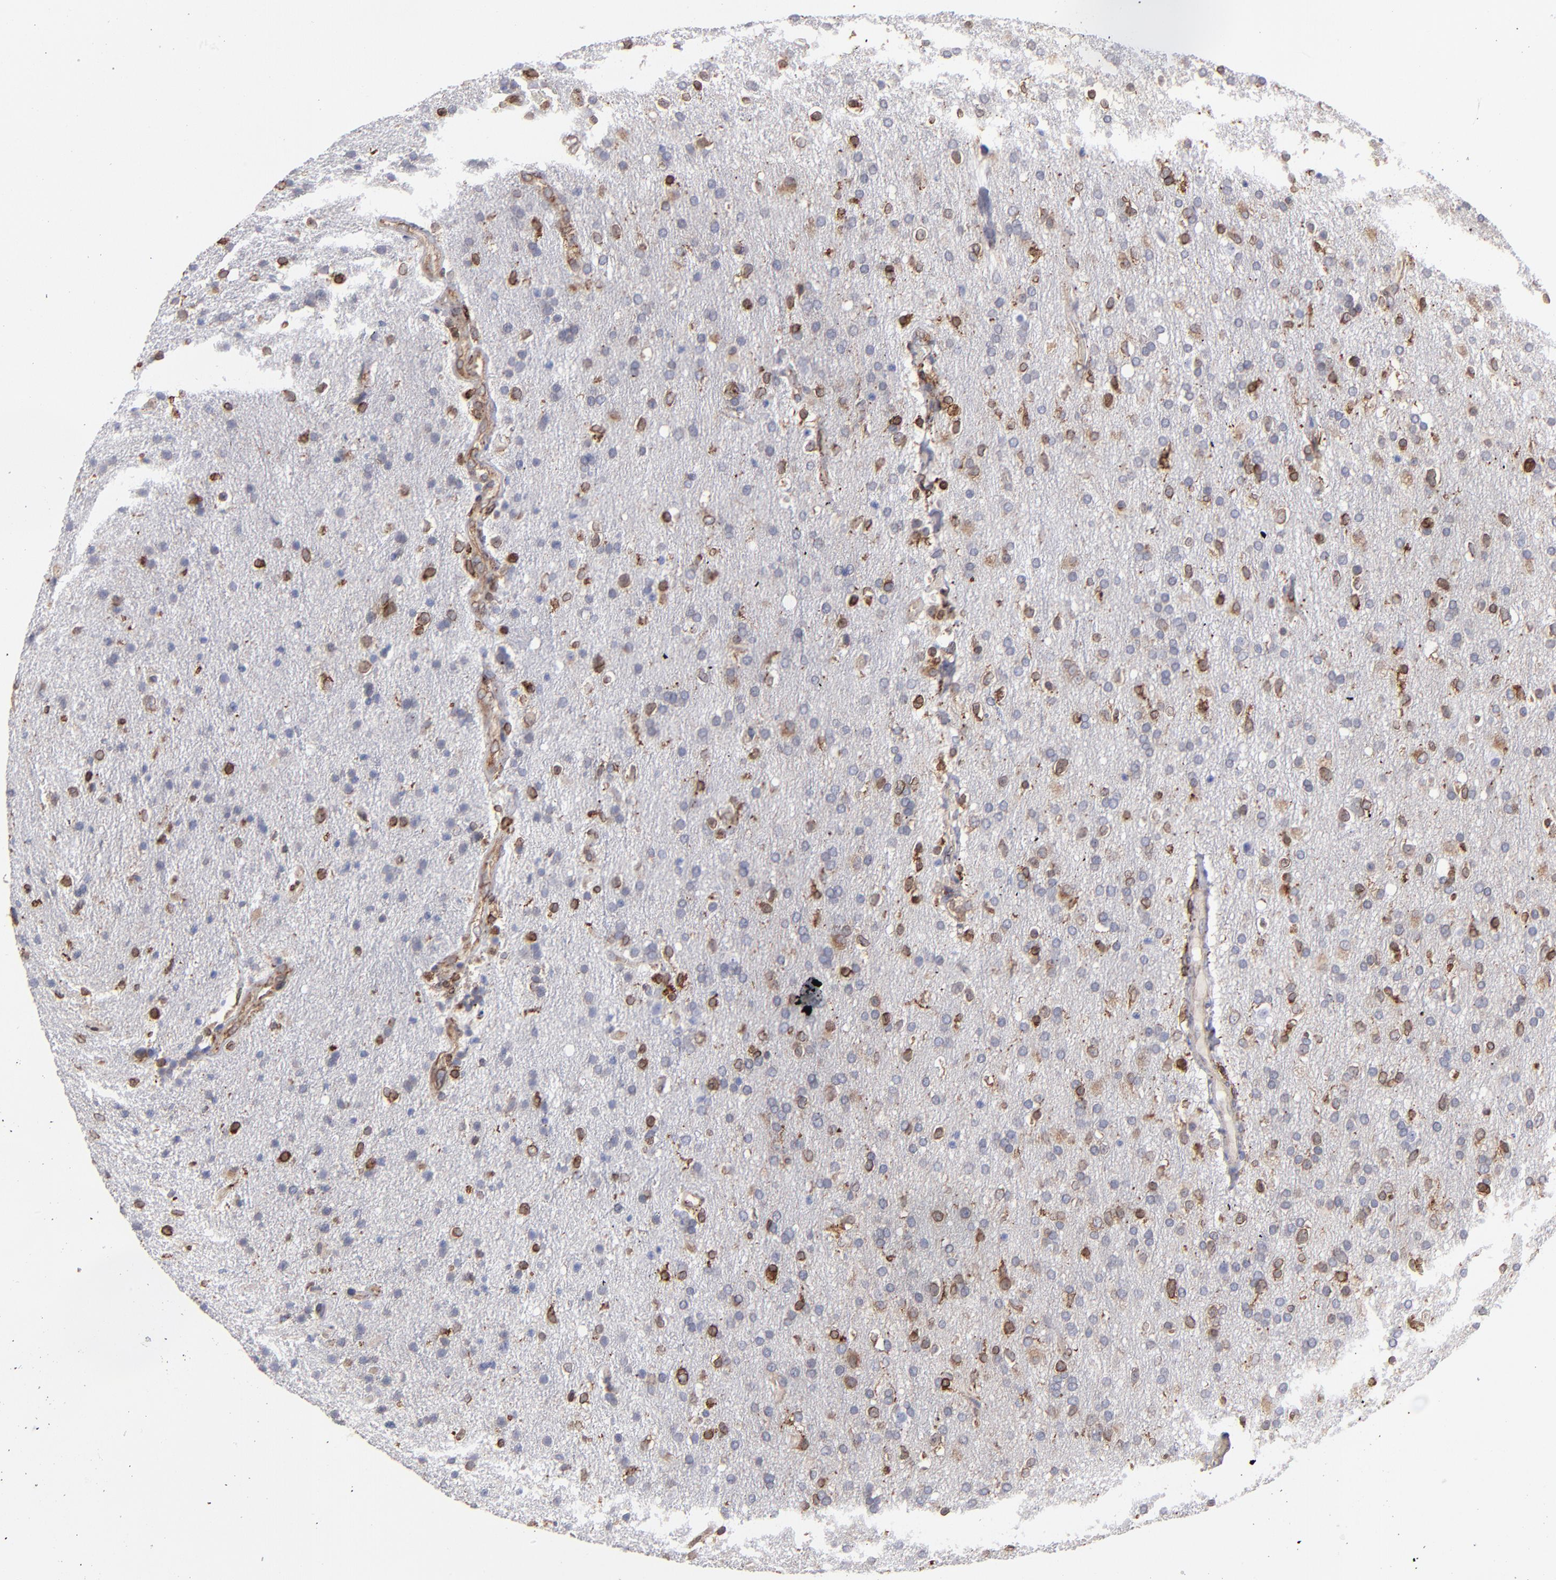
{"staining": {"intensity": "moderate", "quantity": "25%-75%", "location": "cytoplasmic/membranous"}, "tissue": "glioma", "cell_type": "Tumor cells", "image_type": "cancer", "snomed": [{"axis": "morphology", "description": "Glioma, malignant, High grade"}, {"axis": "topography", "description": "Brain"}], "caption": "This is an image of immunohistochemistry staining of malignant glioma (high-grade), which shows moderate positivity in the cytoplasmic/membranous of tumor cells.", "gene": "TMX1", "patient": {"sex": "male", "age": 33}}